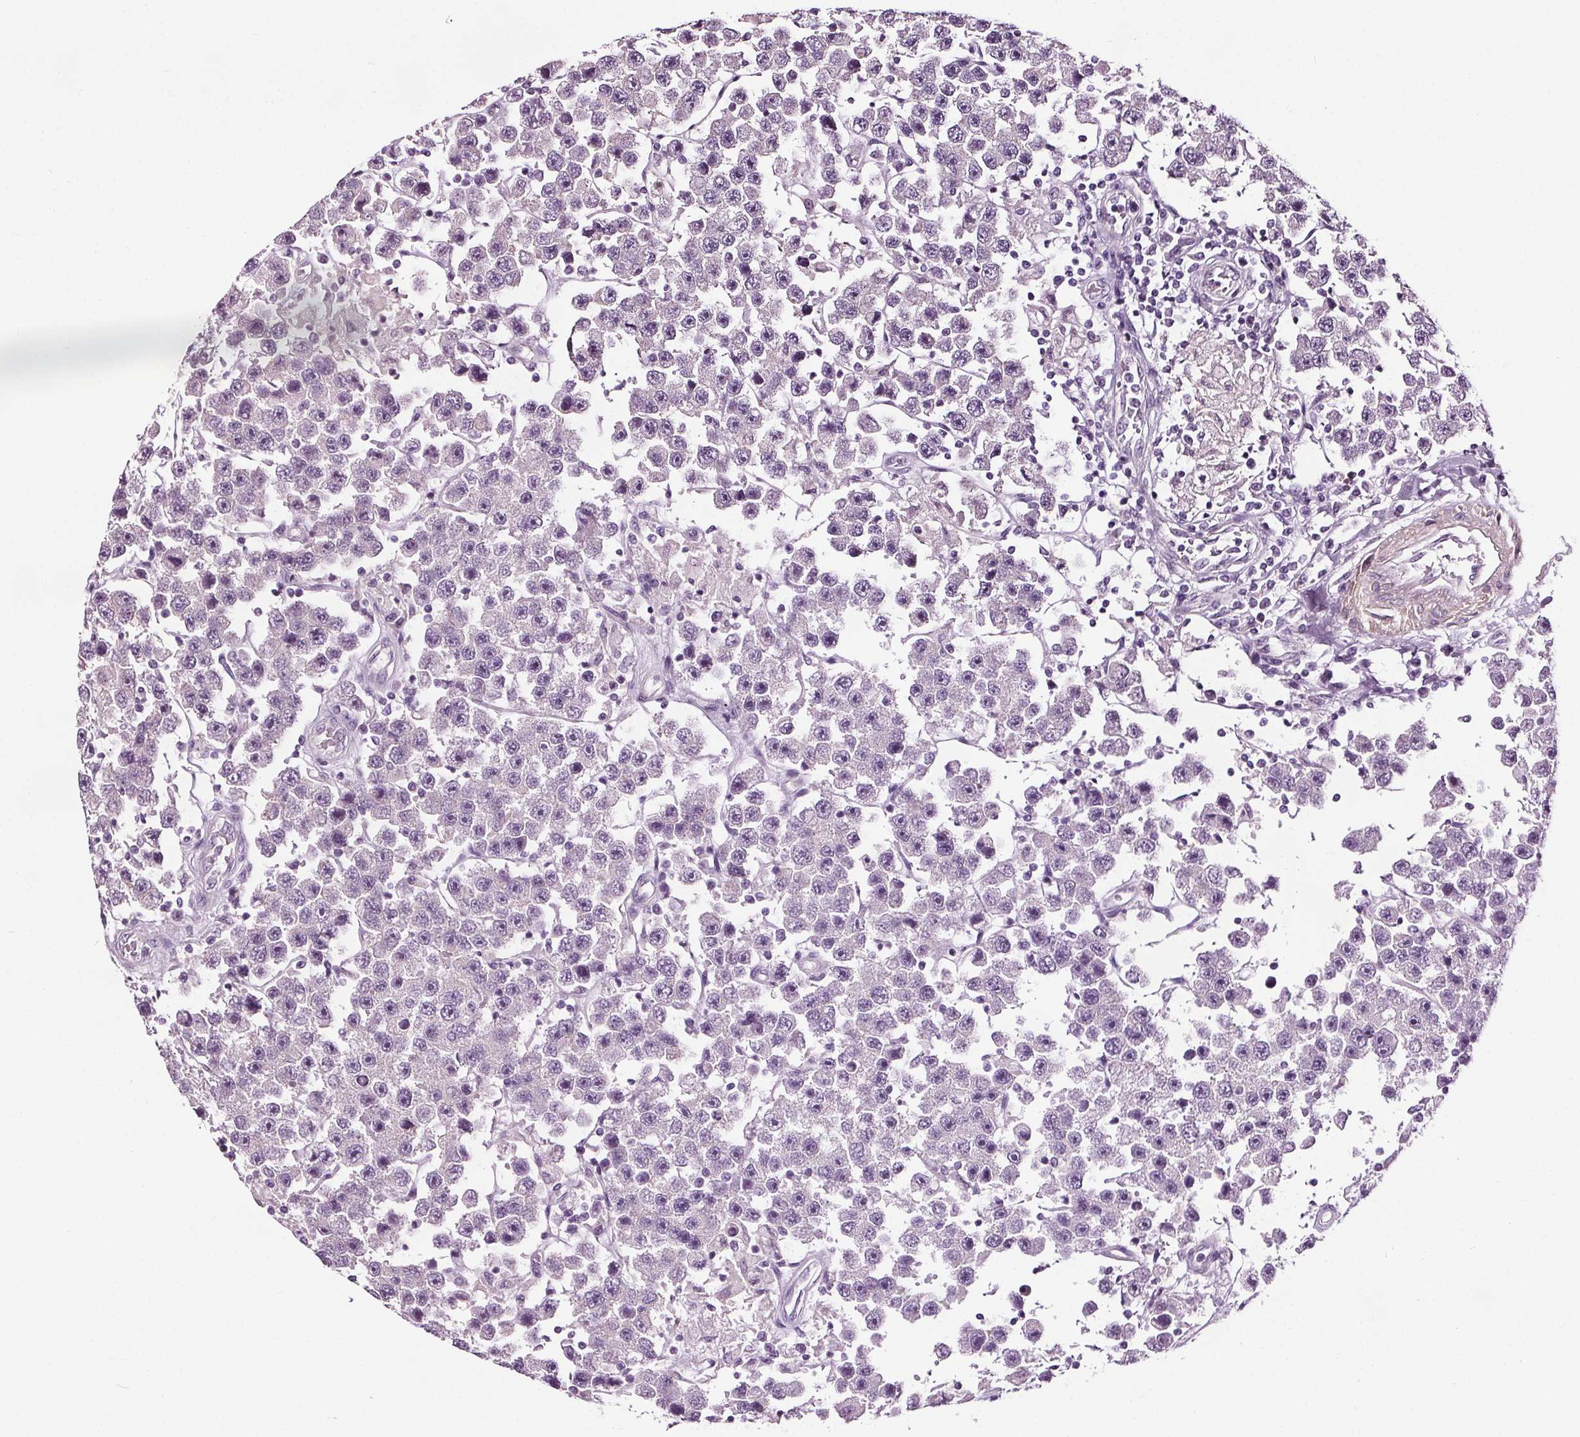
{"staining": {"intensity": "negative", "quantity": "none", "location": "none"}, "tissue": "testis cancer", "cell_type": "Tumor cells", "image_type": "cancer", "snomed": [{"axis": "morphology", "description": "Seminoma, NOS"}, {"axis": "topography", "description": "Testis"}], "caption": "The IHC histopathology image has no significant positivity in tumor cells of testis seminoma tissue. (DAB (3,3'-diaminobenzidine) immunohistochemistry (IHC) with hematoxylin counter stain).", "gene": "RASA1", "patient": {"sex": "male", "age": 45}}